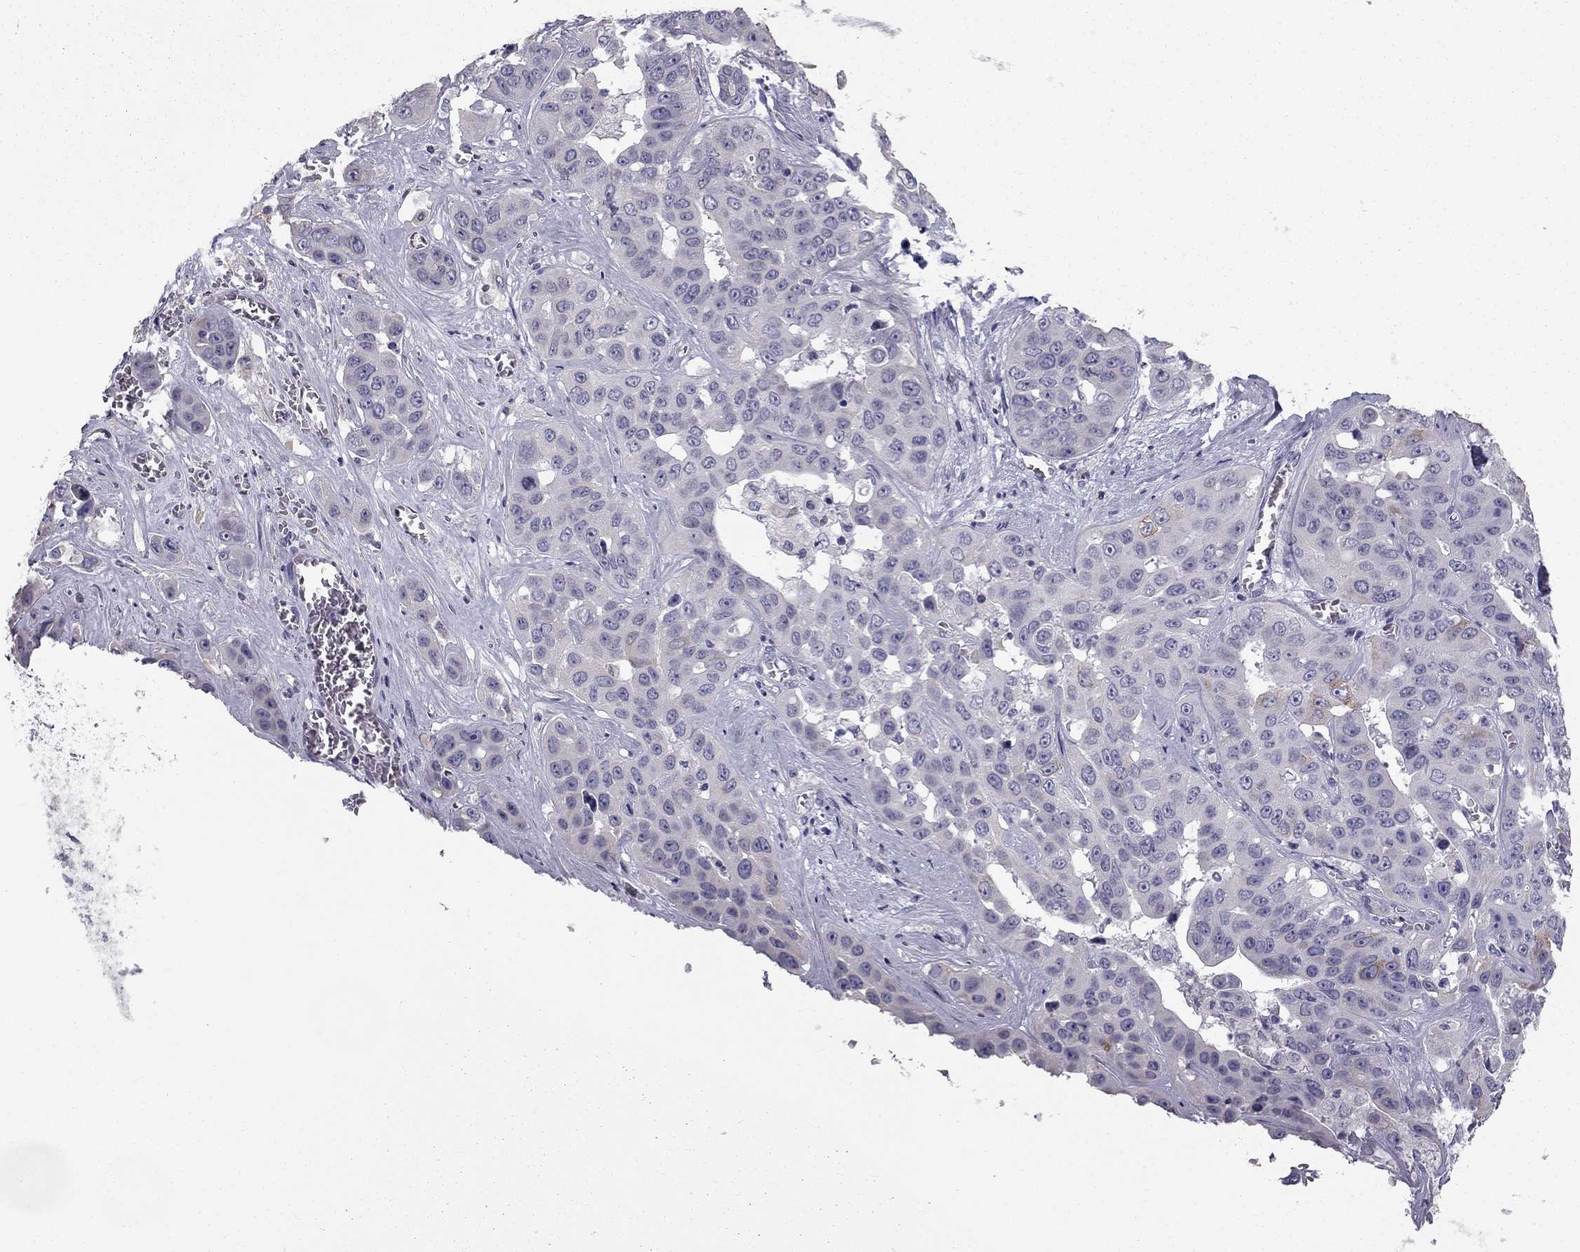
{"staining": {"intensity": "negative", "quantity": "none", "location": "none"}, "tissue": "liver cancer", "cell_type": "Tumor cells", "image_type": "cancer", "snomed": [{"axis": "morphology", "description": "Cholangiocarcinoma"}, {"axis": "topography", "description": "Liver"}], "caption": "The photomicrograph exhibits no significant staining in tumor cells of cholangiocarcinoma (liver).", "gene": "CCDC40", "patient": {"sex": "female", "age": 52}}